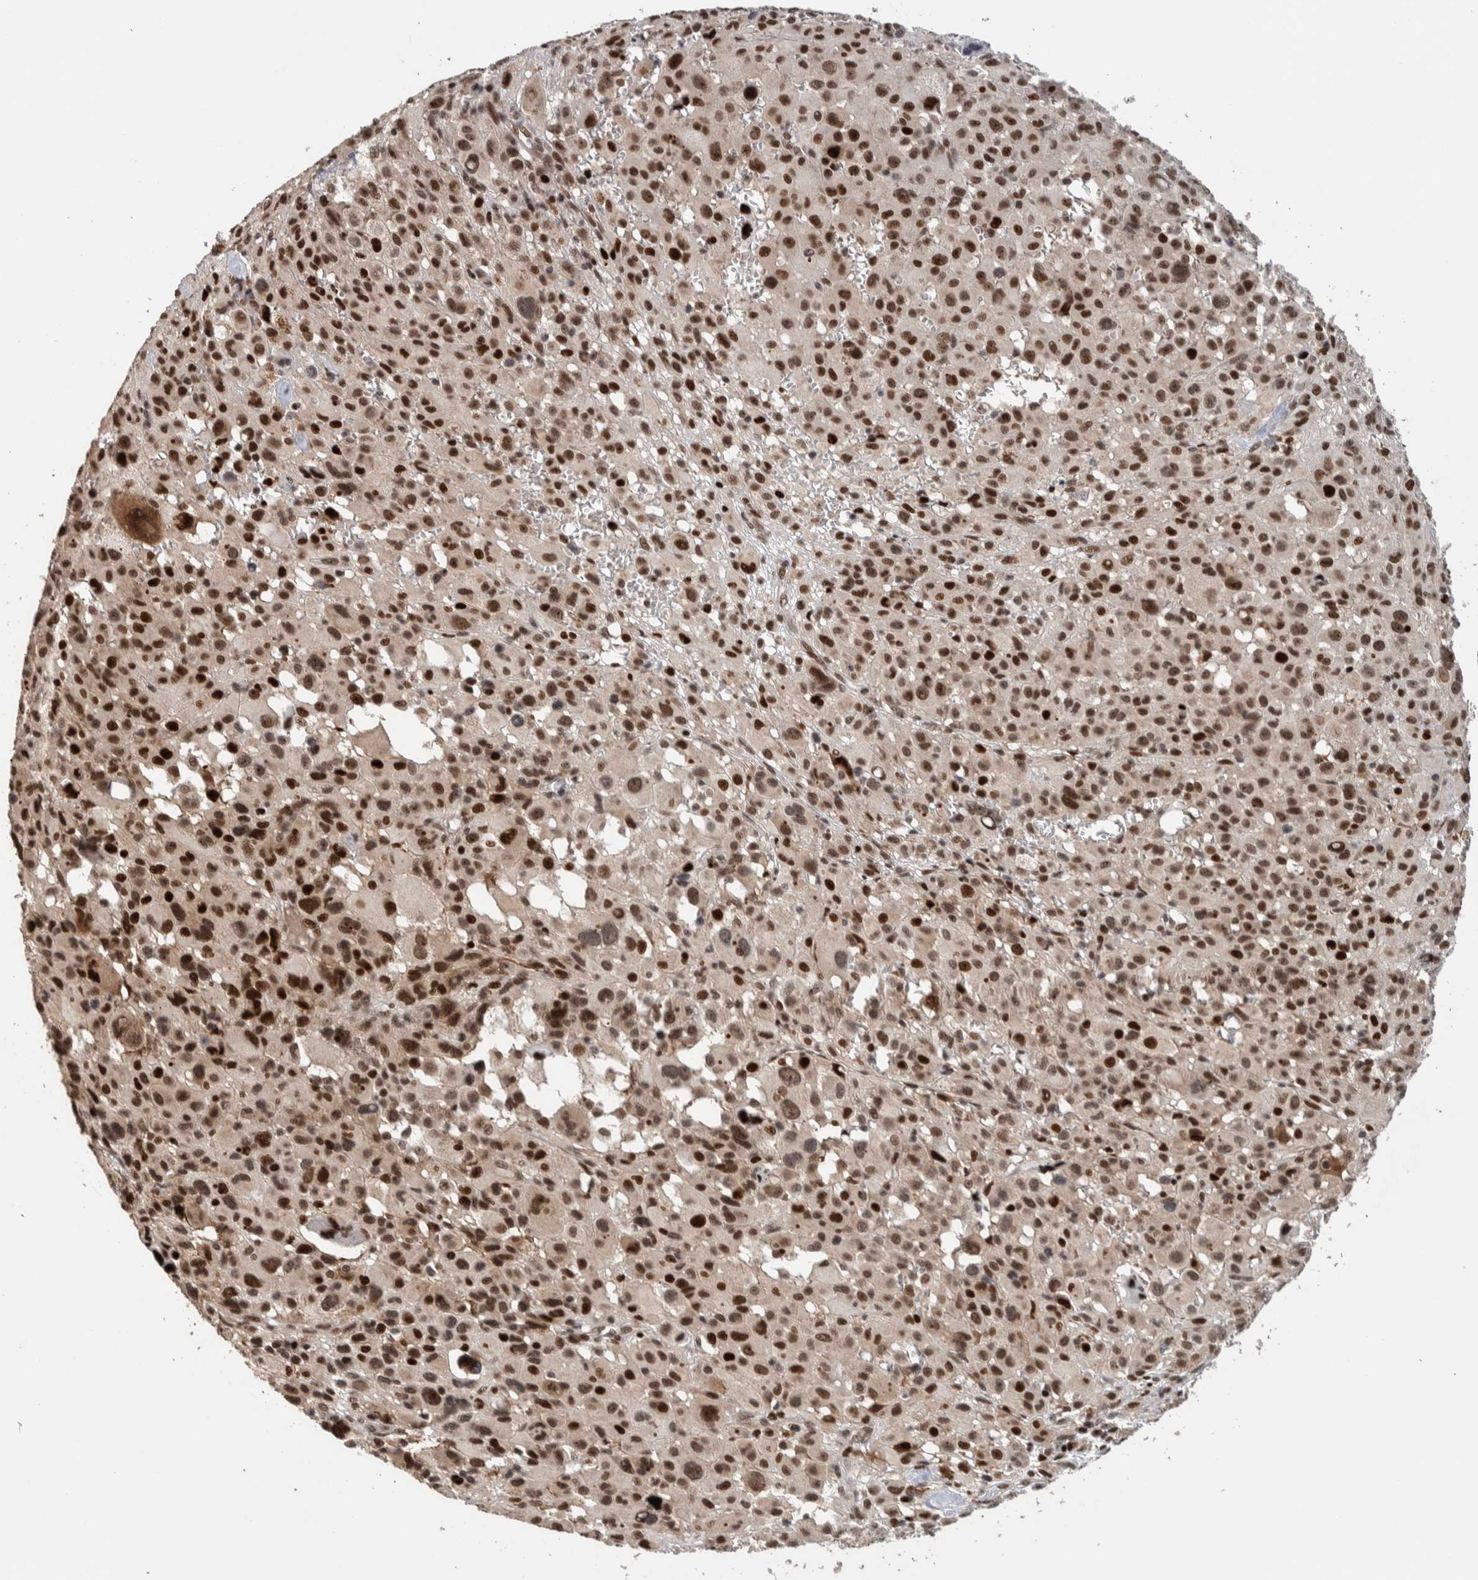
{"staining": {"intensity": "strong", "quantity": ">75%", "location": "nuclear"}, "tissue": "melanoma", "cell_type": "Tumor cells", "image_type": "cancer", "snomed": [{"axis": "morphology", "description": "Malignant melanoma, Metastatic site"}, {"axis": "topography", "description": "Skin"}], "caption": "Strong nuclear expression is seen in approximately >75% of tumor cells in melanoma.", "gene": "CHD4", "patient": {"sex": "female", "age": 74}}